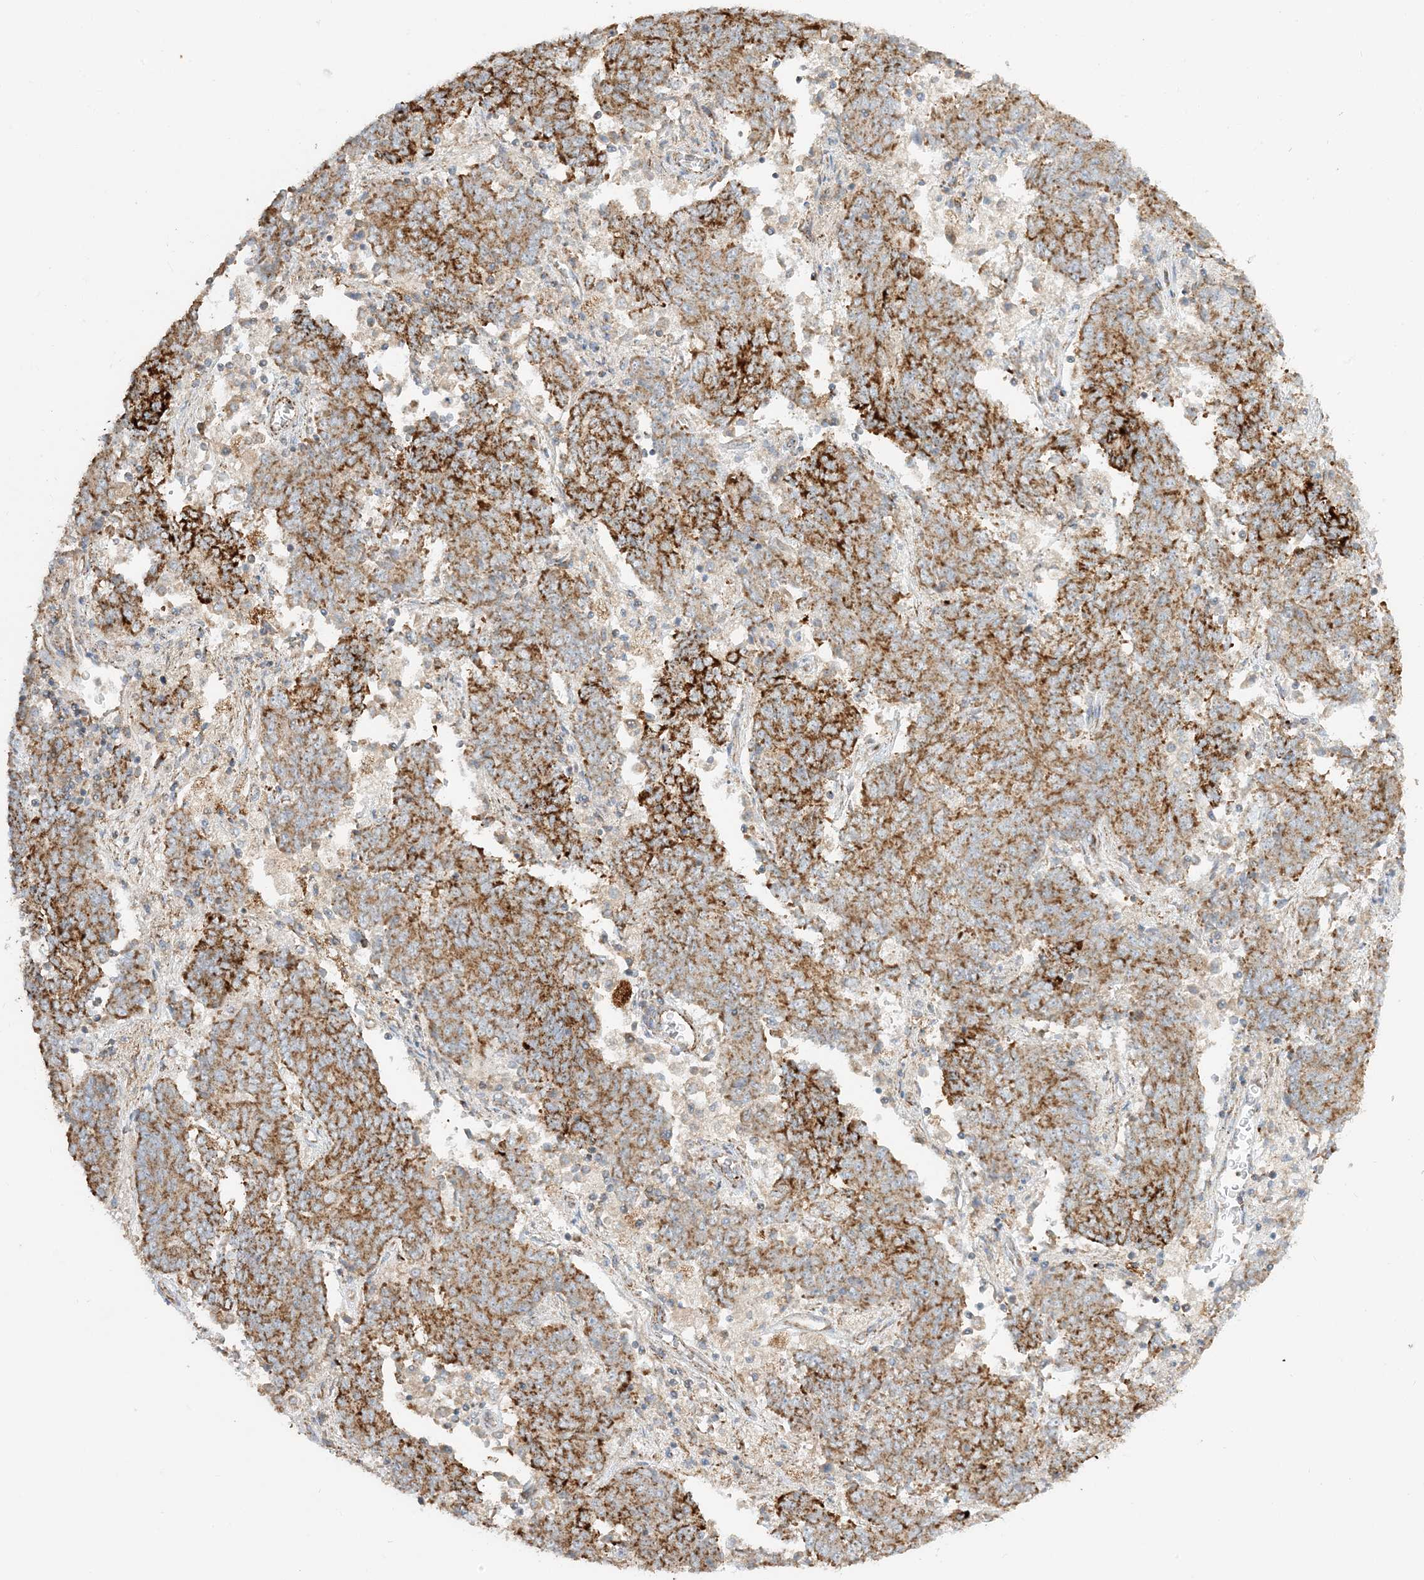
{"staining": {"intensity": "strong", "quantity": ">75%", "location": "cytoplasmic/membranous"}, "tissue": "endometrial cancer", "cell_type": "Tumor cells", "image_type": "cancer", "snomed": [{"axis": "morphology", "description": "Adenocarcinoma, NOS"}, {"axis": "topography", "description": "Endometrium"}], "caption": "Immunohistochemical staining of endometrial adenocarcinoma displays high levels of strong cytoplasmic/membranous protein expression in approximately >75% of tumor cells.", "gene": "NDUFAF3", "patient": {"sex": "female", "age": 80}}